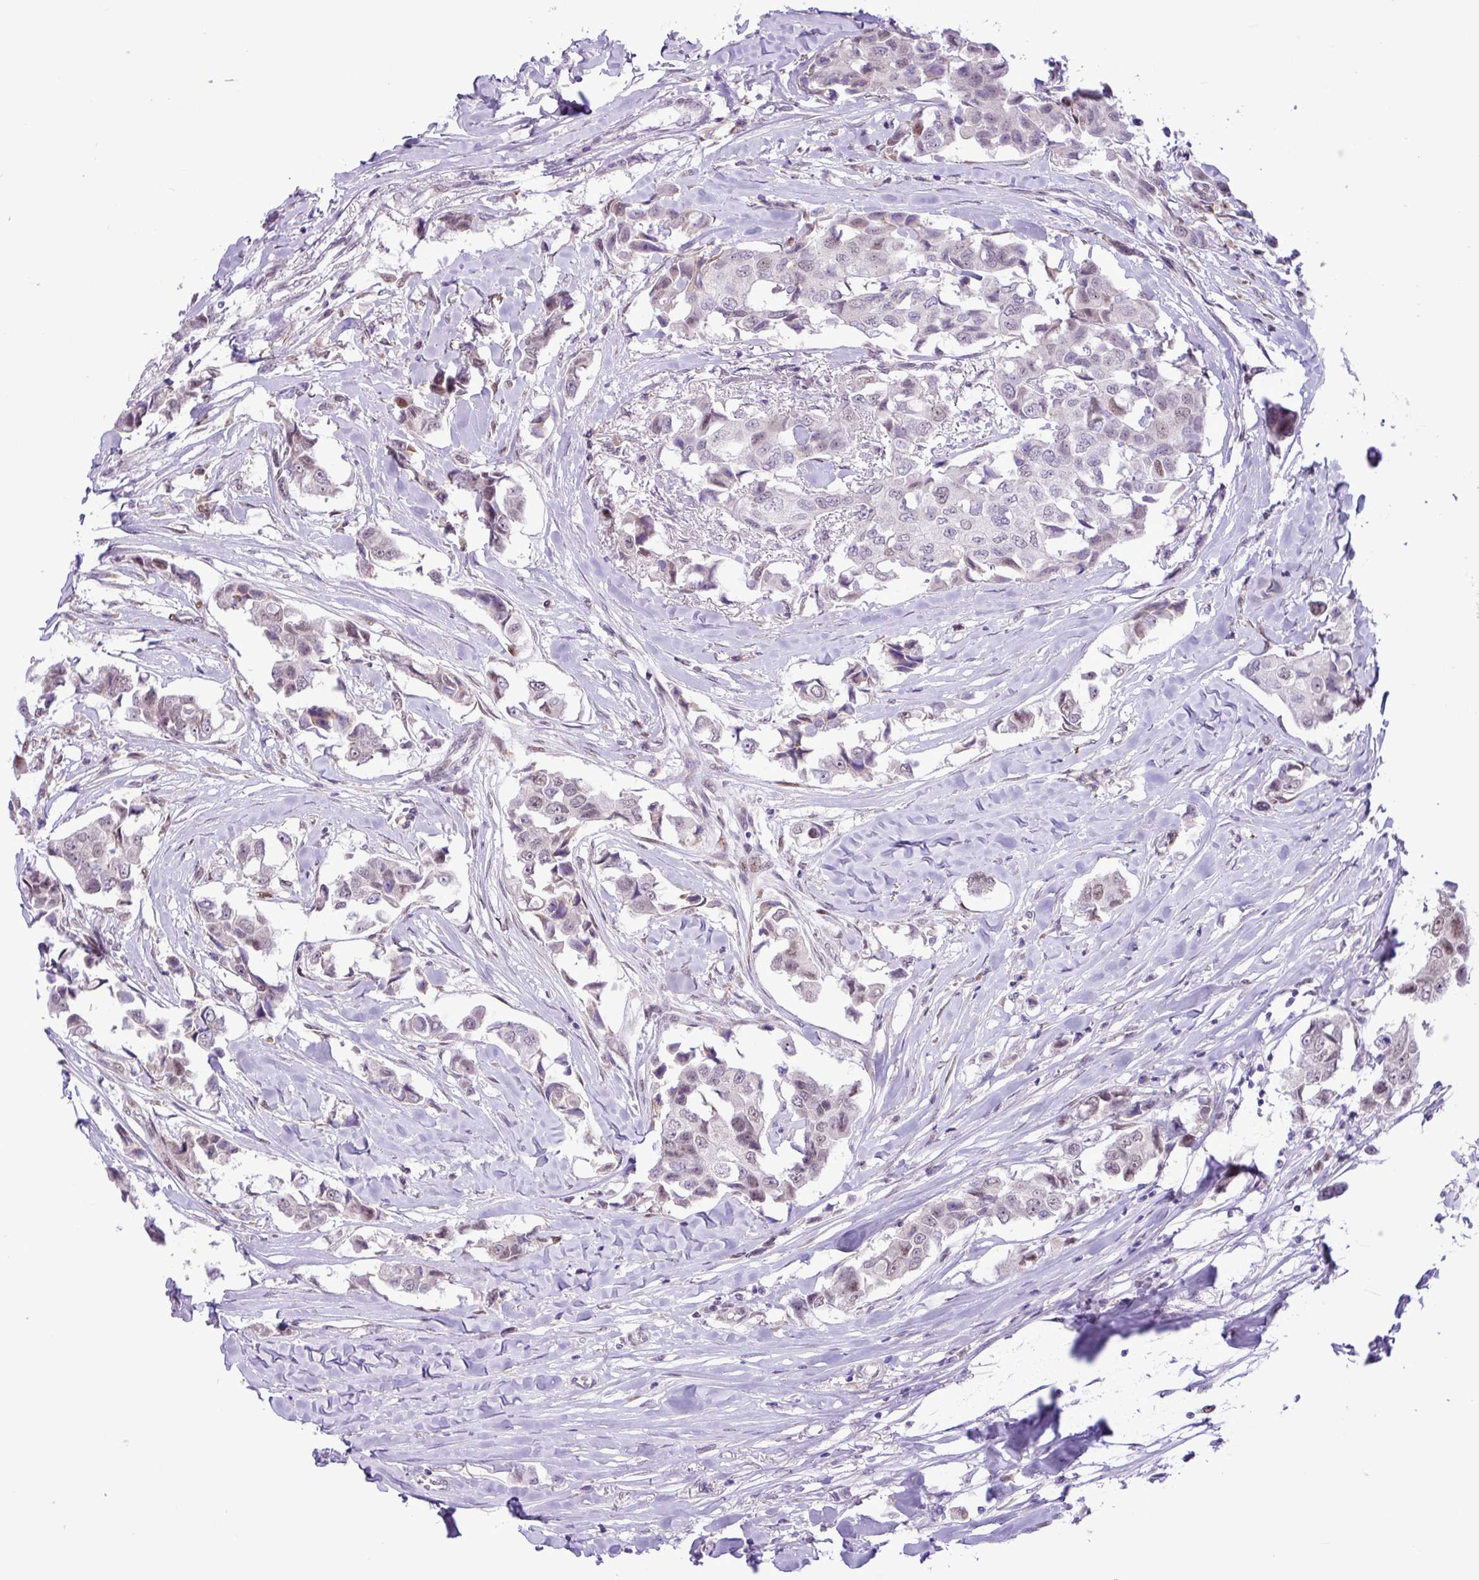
{"staining": {"intensity": "weak", "quantity": "<25%", "location": "nuclear"}, "tissue": "breast cancer", "cell_type": "Tumor cells", "image_type": "cancer", "snomed": [{"axis": "morphology", "description": "Duct carcinoma"}, {"axis": "topography", "description": "Breast"}], "caption": "High power microscopy image of an immunohistochemistry (IHC) micrograph of breast cancer (invasive ductal carcinoma), revealing no significant staining in tumor cells.", "gene": "ELOA2", "patient": {"sex": "female", "age": 80}}